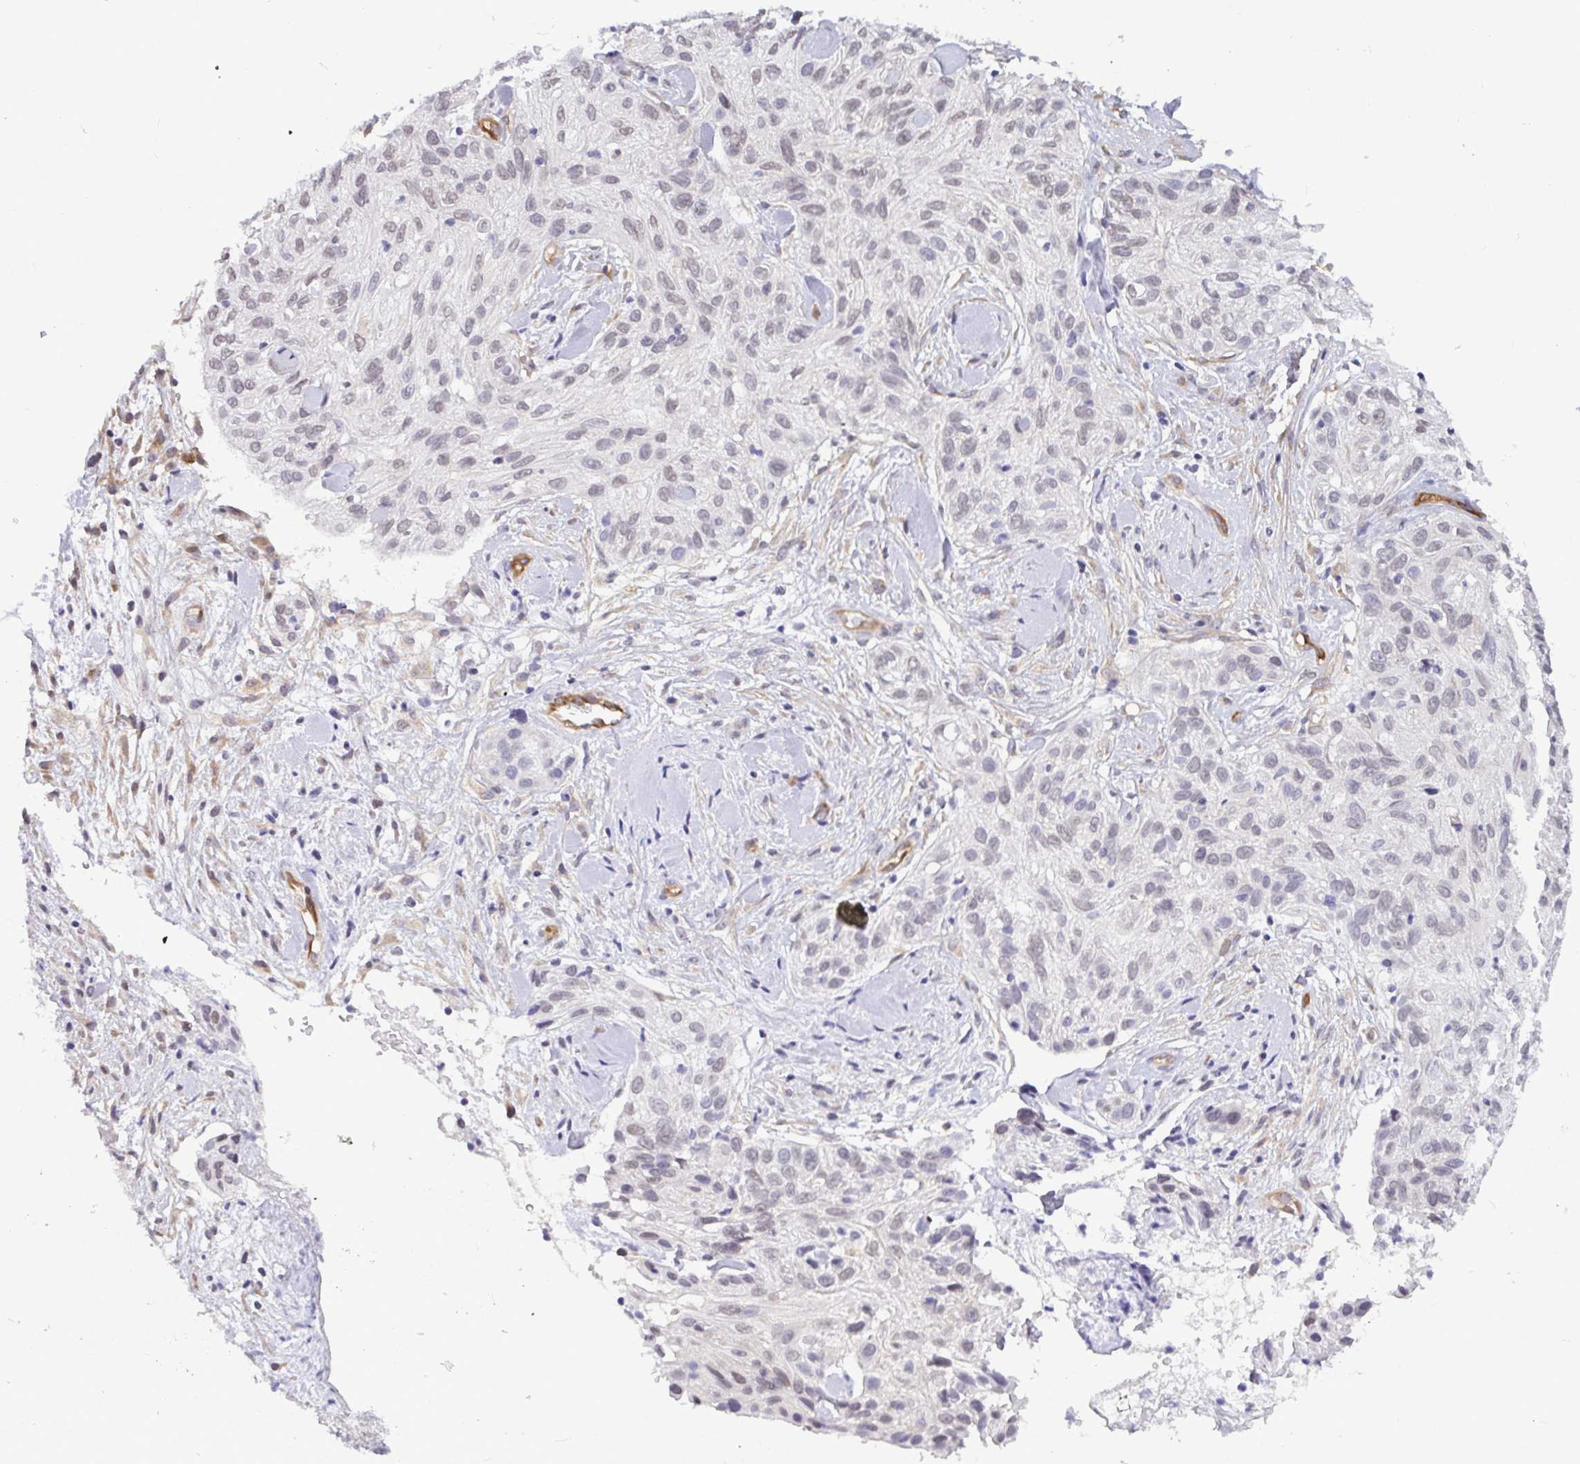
{"staining": {"intensity": "negative", "quantity": "none", "location": "none"}, "tissue": "skin cancer", "cell_type": "Tumor cells", "image_type": "cancer", "snomed": [{"axis": "morphology", "description": "Squamous cell carcinoma, NOS"}, {"axis": "topography", "description": "Skin"}], "caption": "This photomicrograph is of skin cancer stained with immunohistochemistry to label a protein in brown with the nuclei are counter-stained blue. There is no staining in tumor cells.", "gene": "EML1", "patient": {"sex": "male", "age": 82}}